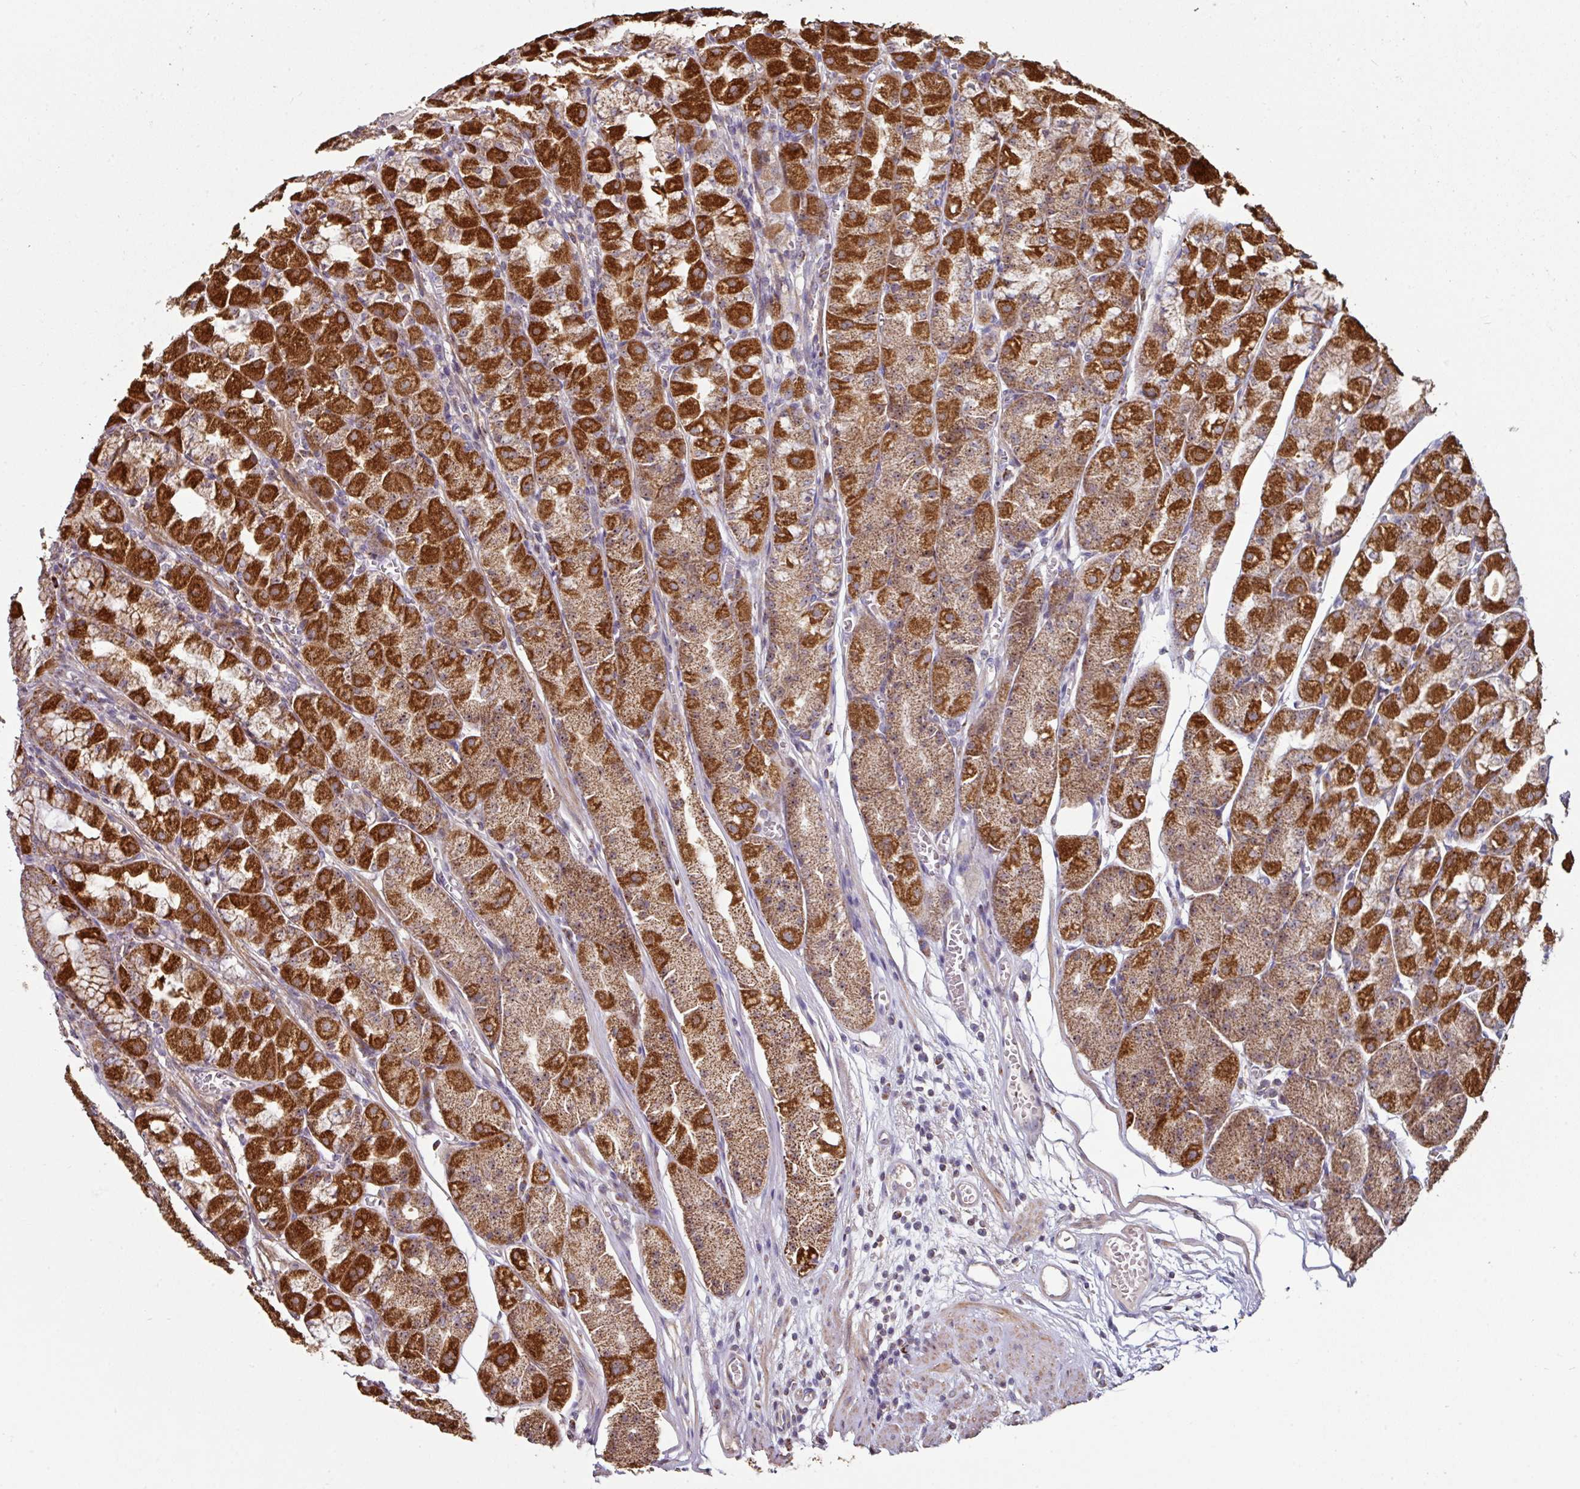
{"staining": {"intensity": "strong", "quantity": ">75%", "location": "cytoplasmic/membranous"}, "tissue": "stomach", "cell_type": "Glandular cells", "image_type": "normal", "snomed": [{"axis": "morphology", "description": "Normal tissue, NOS"}, {"axis": "topography", "description": "Stomach"}], "caption": "Stomach stained with immunohistochemistry (IHC) displays strong cytoplasmic/membranous expression in about >75% of glandular cells.", "gene": "OR2D3", "patient": {"sex": "male", "age": 55}}